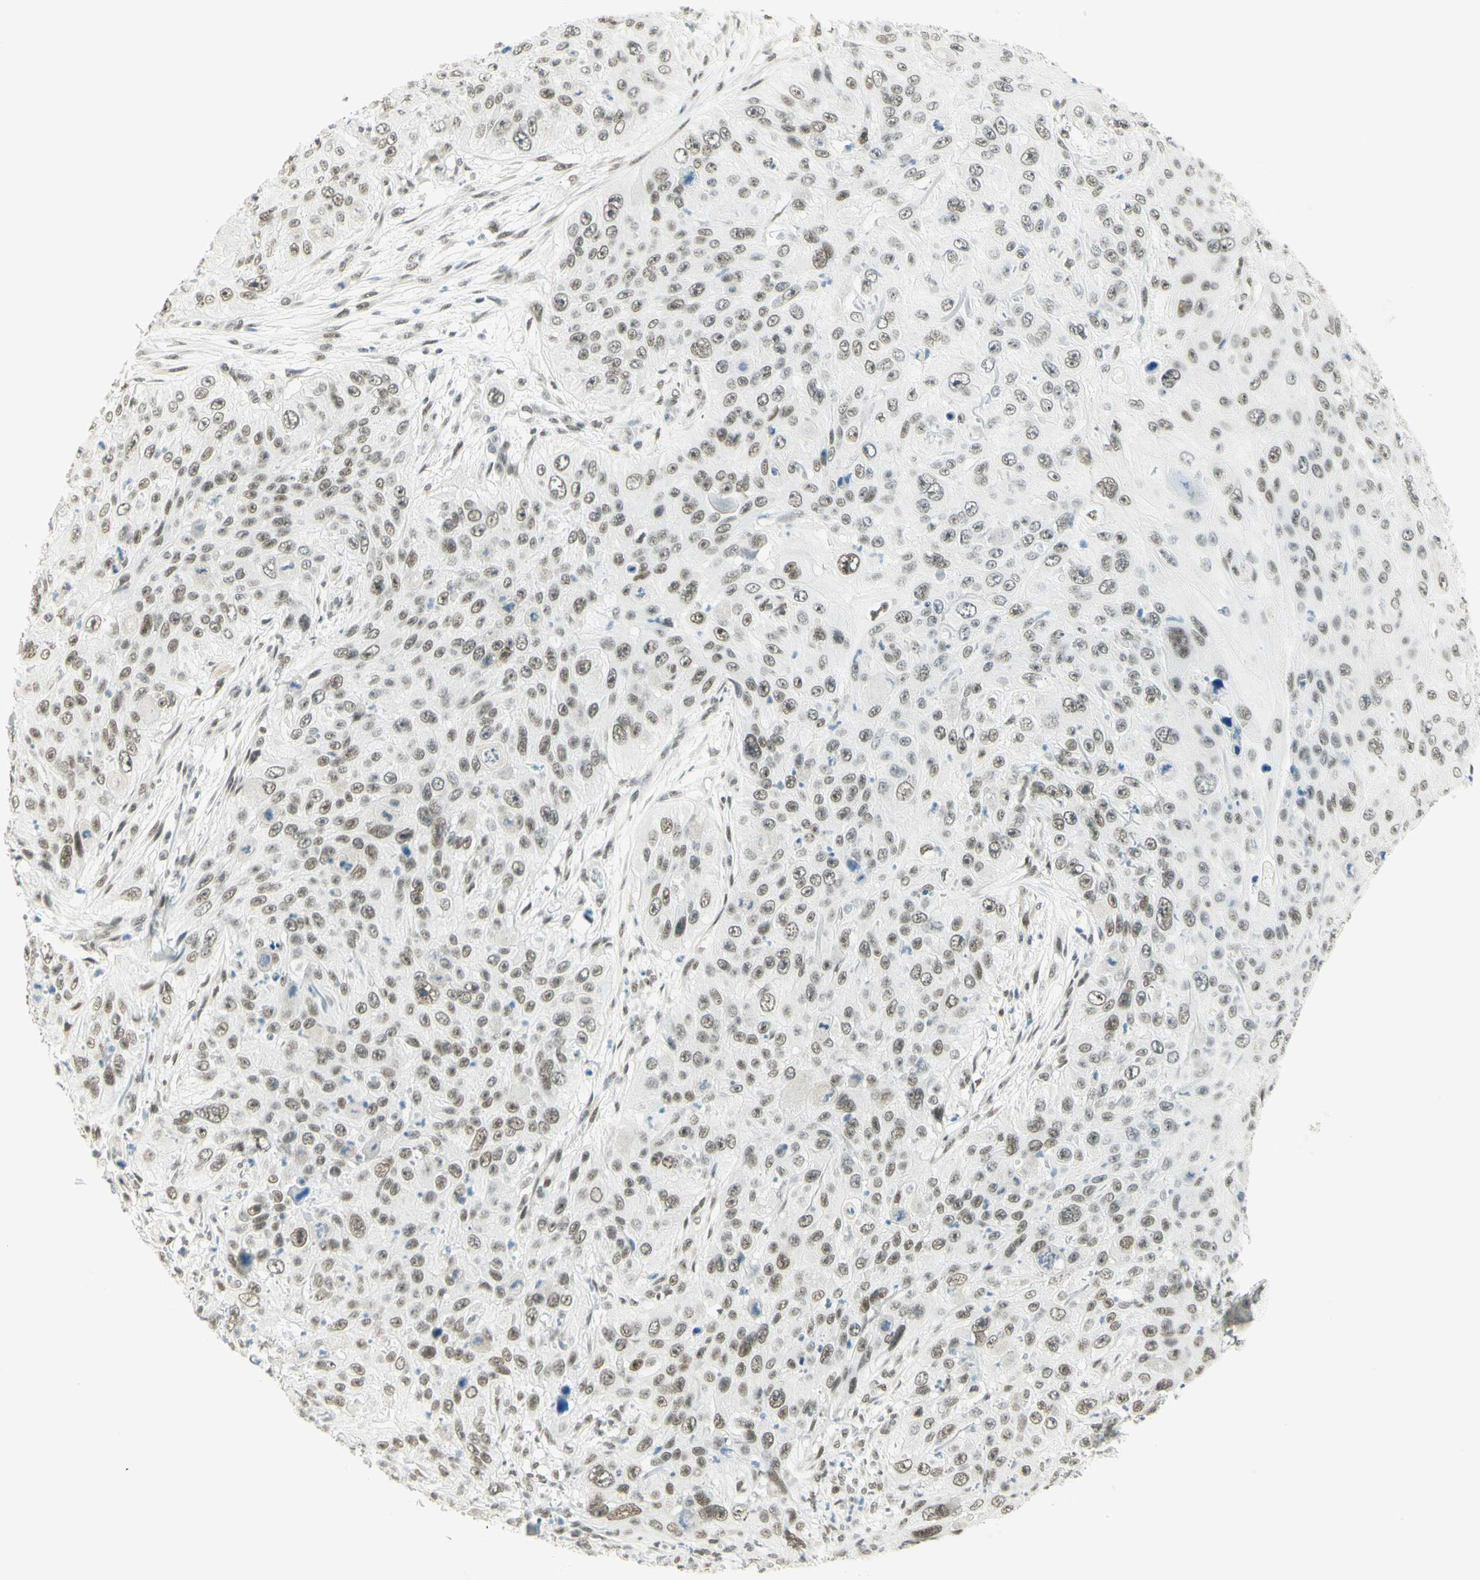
{"staining": {"intensity": "weak", "quantity": ">75%", "location": "nuclear"}, "tissue": "skin cancer", "cell_type": "Tumor cells", "image_type": "cancer", "snomed": [{"axis": "morphology", "description": "Squamous cell carcinoma, NOS"}, {"axis": "topography", "description": "Skin"}], "caption": "The immunohistochemical stain highlights weak nuclear expression in tumor cells of skin cancer tissue. (Brightfield microscopy of DAB IHC at high magnification).", "gene": "PMS2", "patient": {"sex": "female", "age": 80}}